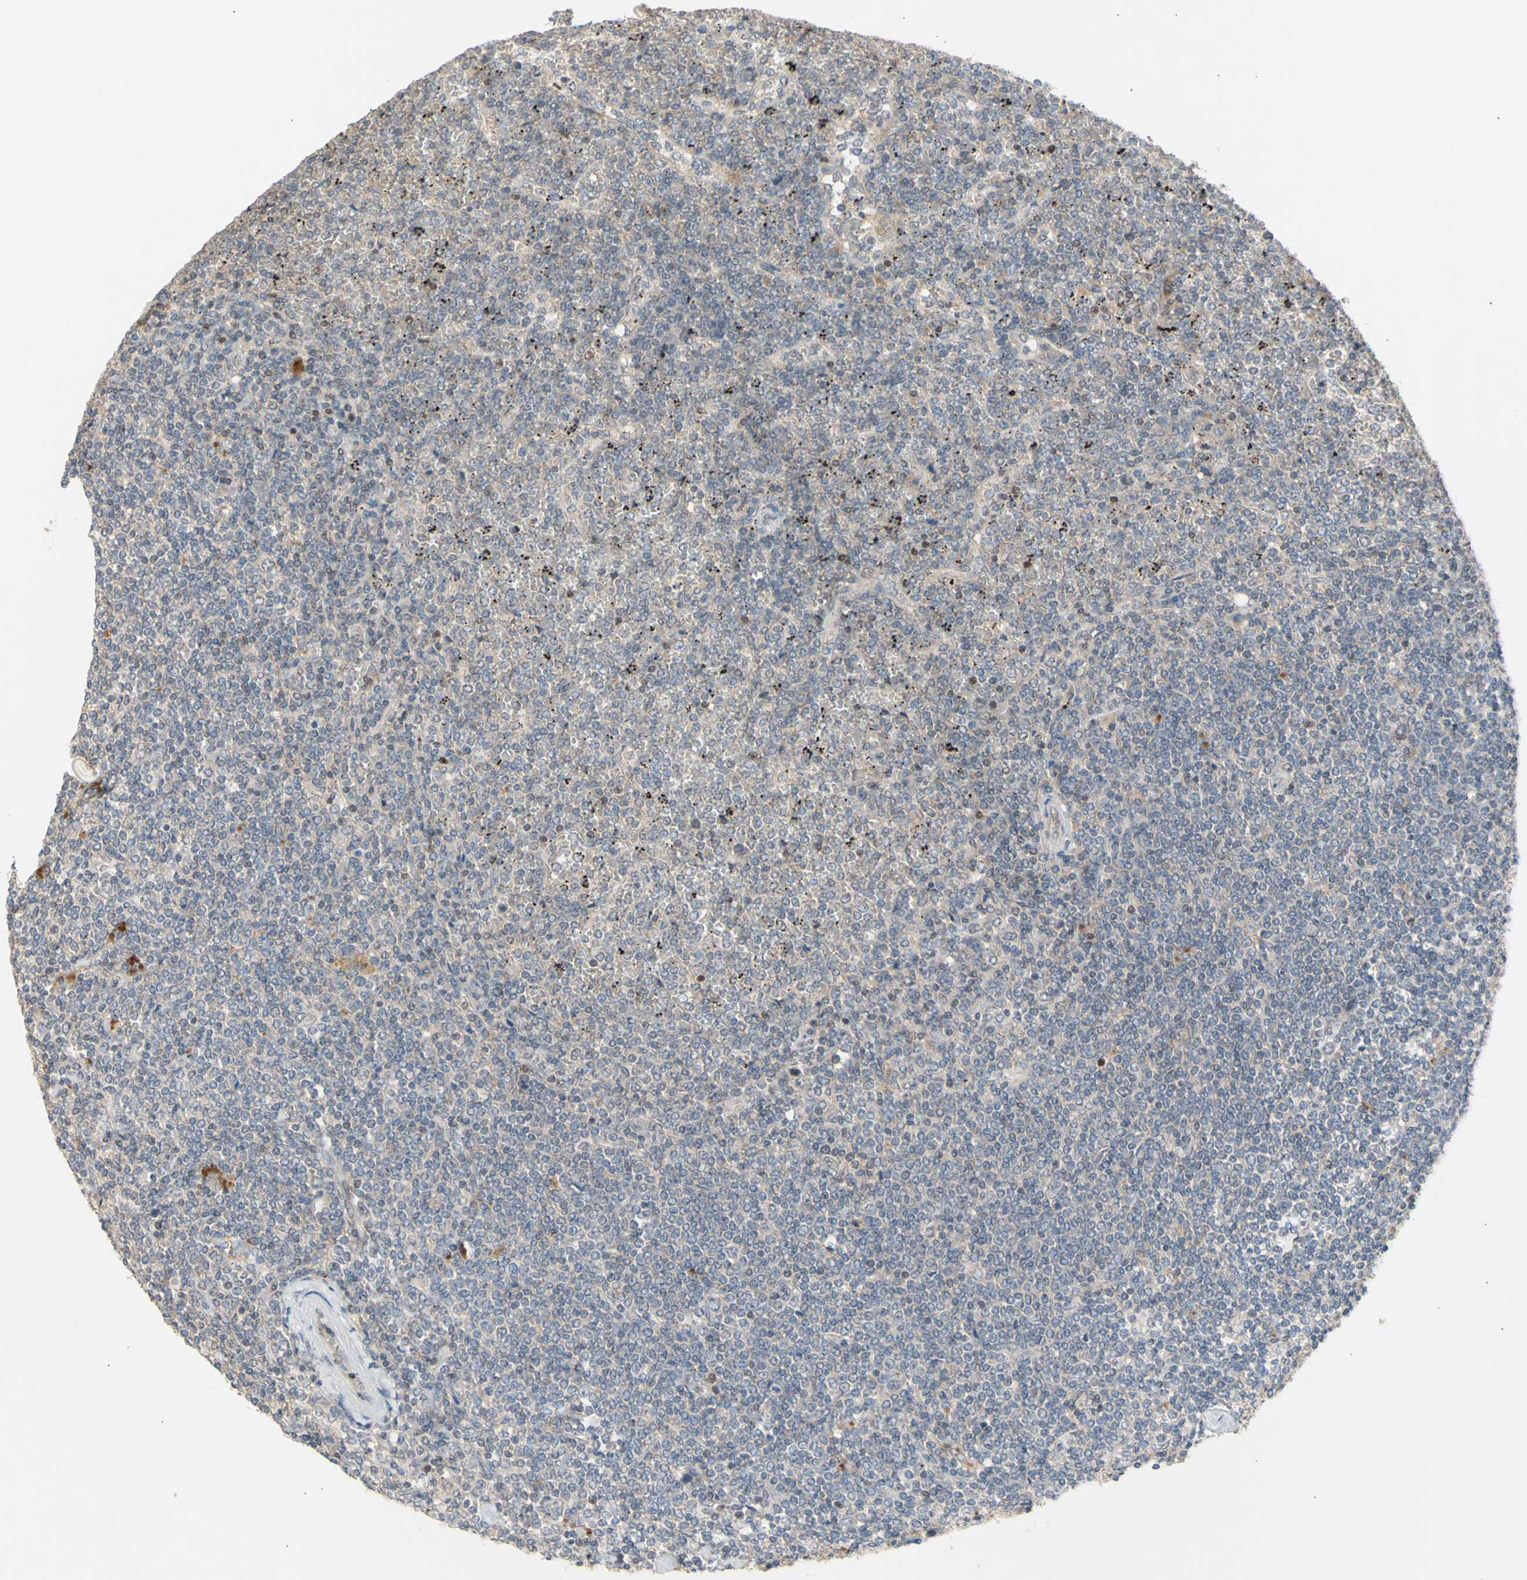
{"staining": {"intensity": "negative", "quantity": "none", "location": "none"}, "tissue": "lymphoma", "cell_type": "Tumor cells", "image_type": "cancer", "snomed": [{"axis": "morphology", "description": "Malignant lymphoma, non-Hodgkin's type, Low grade"}, {"axis": "topography", "description": "Spleen"}], "caption": "This is an immunohistochemistry (IHC) micrograph of human low-grade malignant lymphoma, non-Hodgkin's type. There is no staining in tumor cells.", "gene": "NLRP1", "patient": {"sex": "female", "age": 19}}